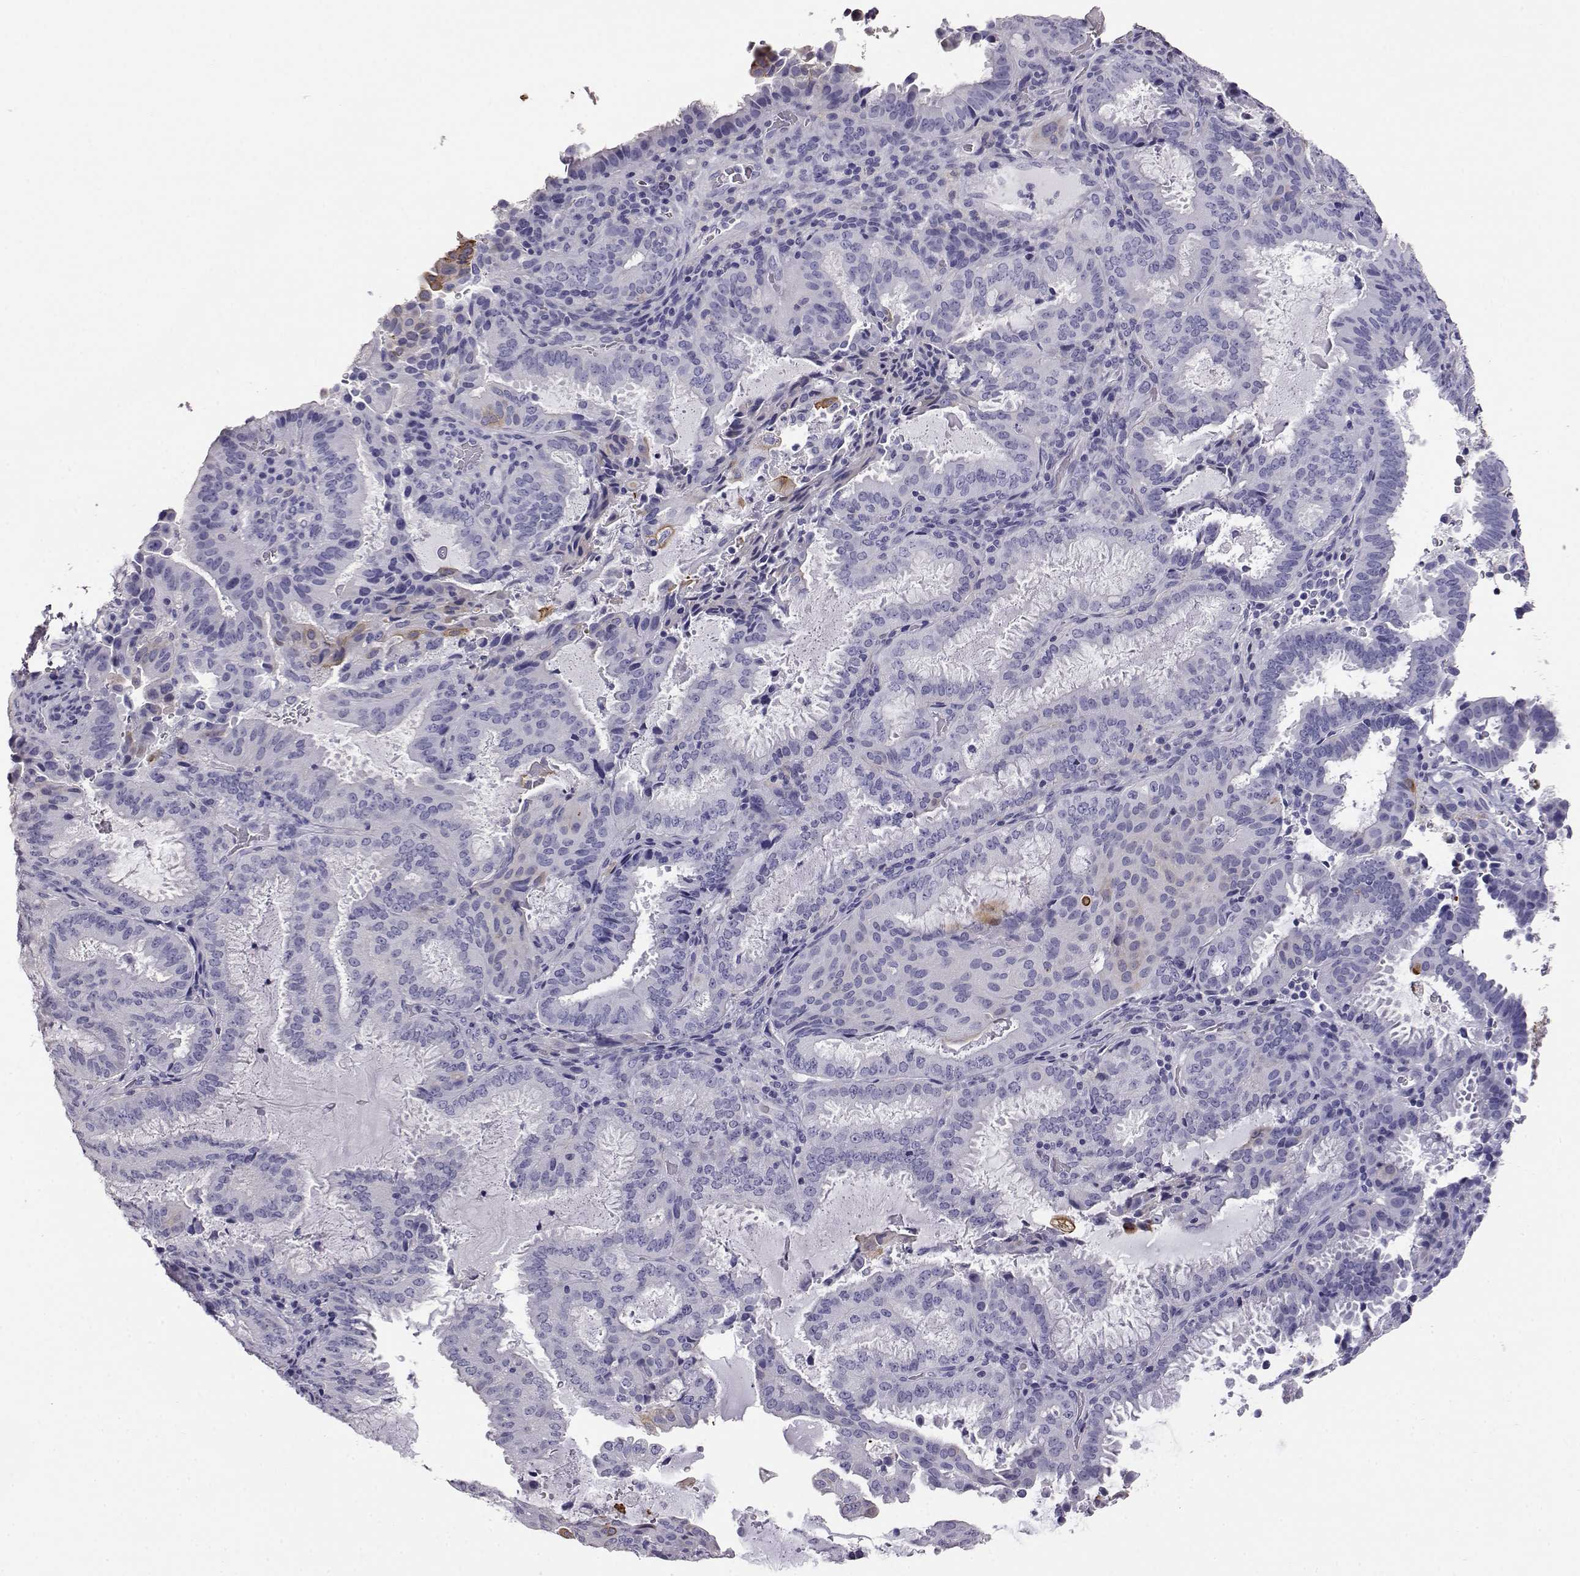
{"staining": {"intensity": "negative", "quantity": "none", "location": "none"}, "tissue": "ovarian cancer", "cell_type": "Tumor cells", "image_type": "cancer", "snomed": [{"axis": "morphology", "description": "Carcinoma, endometroid"}, {"axis": "topography", "description": "Ovary"}], "caption": "High magnification brightfield microscopy of endometroid carcinoma (ovarian) stained with DAB (3,3'-diaminobenzidine) (brown) and counterstained with hematoxylin (blue): tumor cells show no significant staining.", "gene": "AKR1B1", "patient": {"sex": "female", "age": 41}}